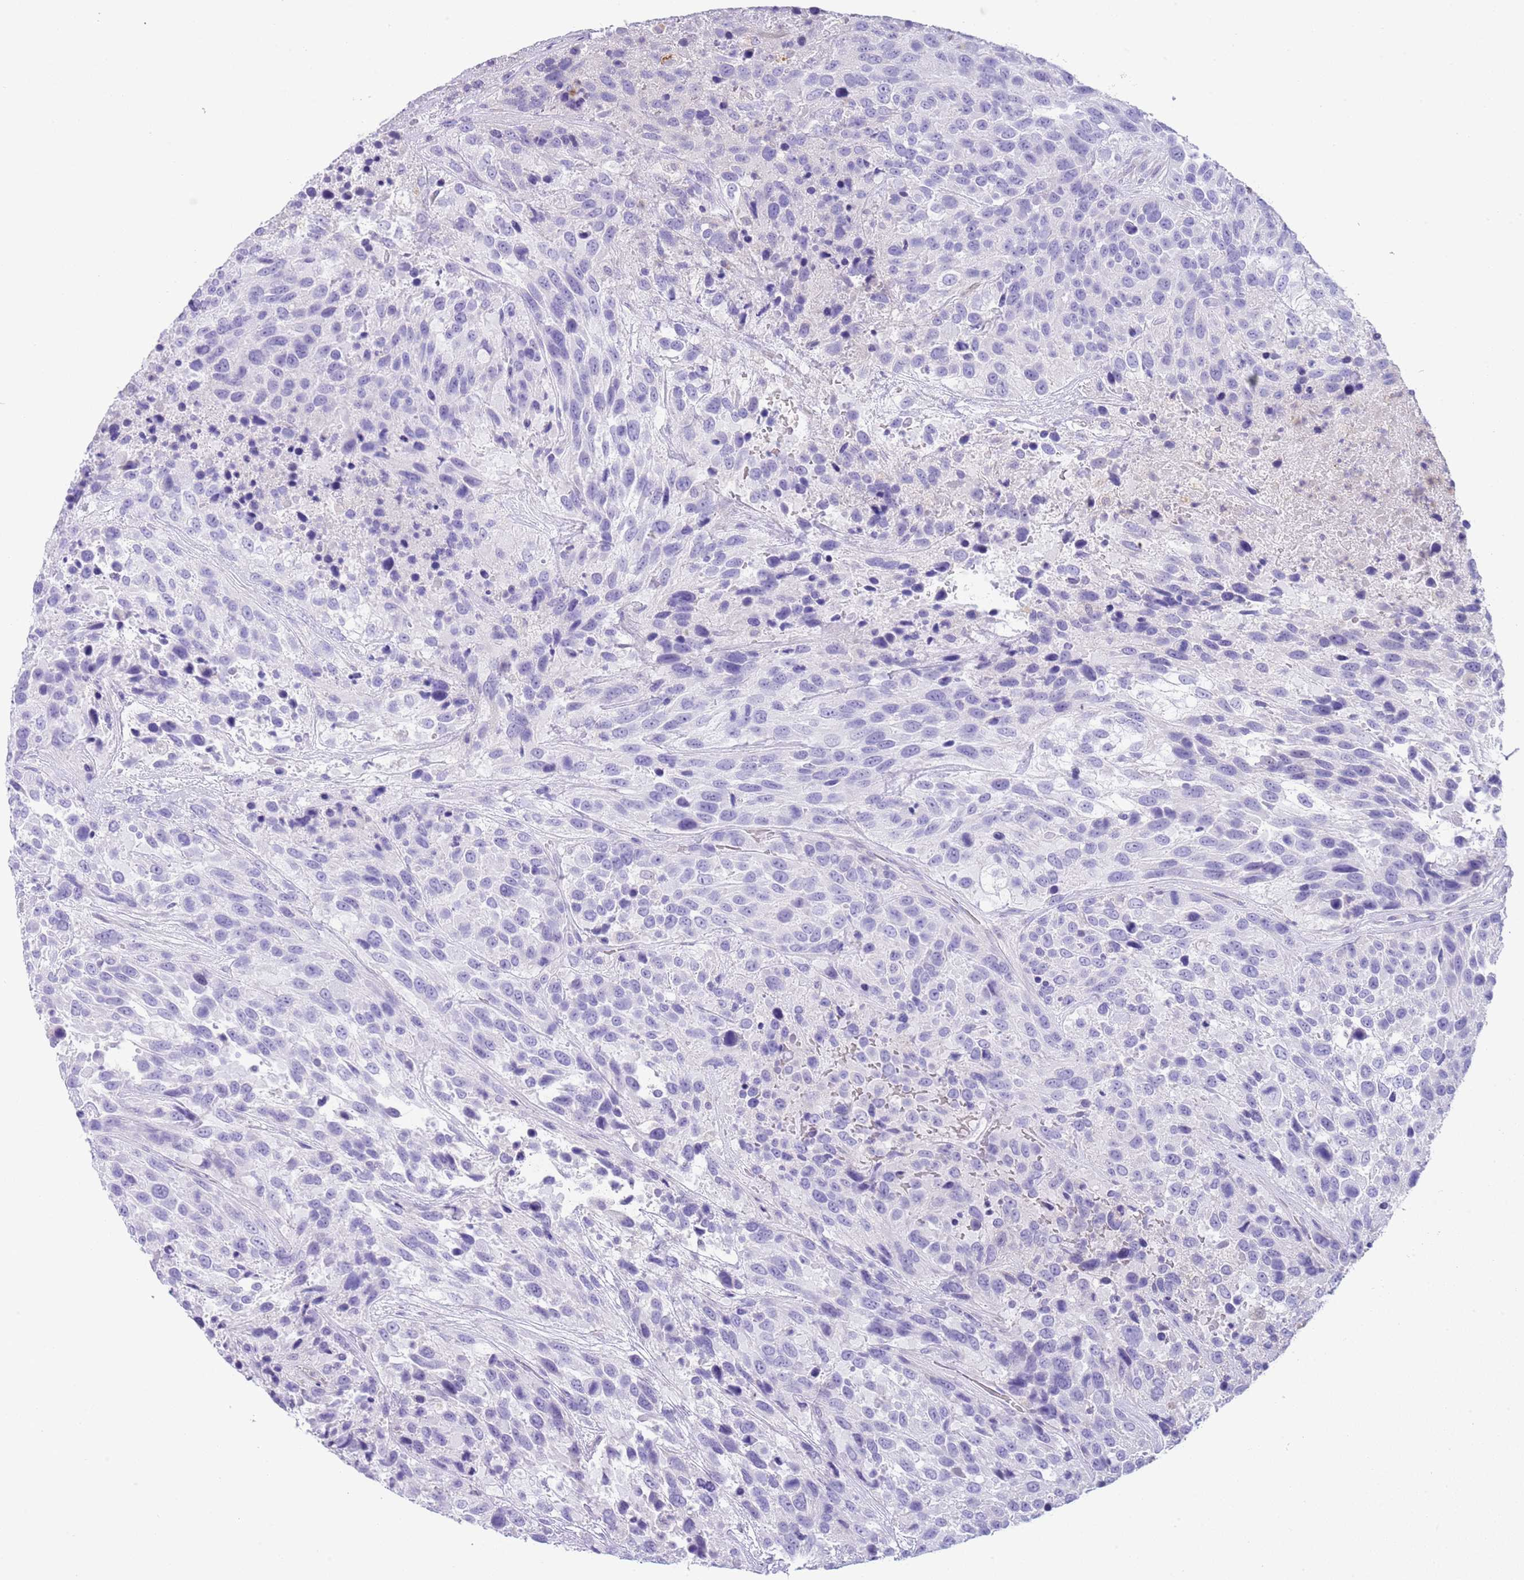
{"staining": {"intensity": "negative", "quantity": "none", "location": "none"}, "tissue": "urothelial cancer", "cell_type": "Tumor cells", "image_type": "cancer", "snomed": [{"axis": "morphology", "description": "Urothelial carcinoma, High grade"}, {"axis": "topography", "description": "Urinary bladder"}], "caption": "Human urothelial cancer stained for a protein using IHC exhibits no expression in tumor cells.", "gene": "ABHD17C", "patient": {"sex": "female", "age": 70}}